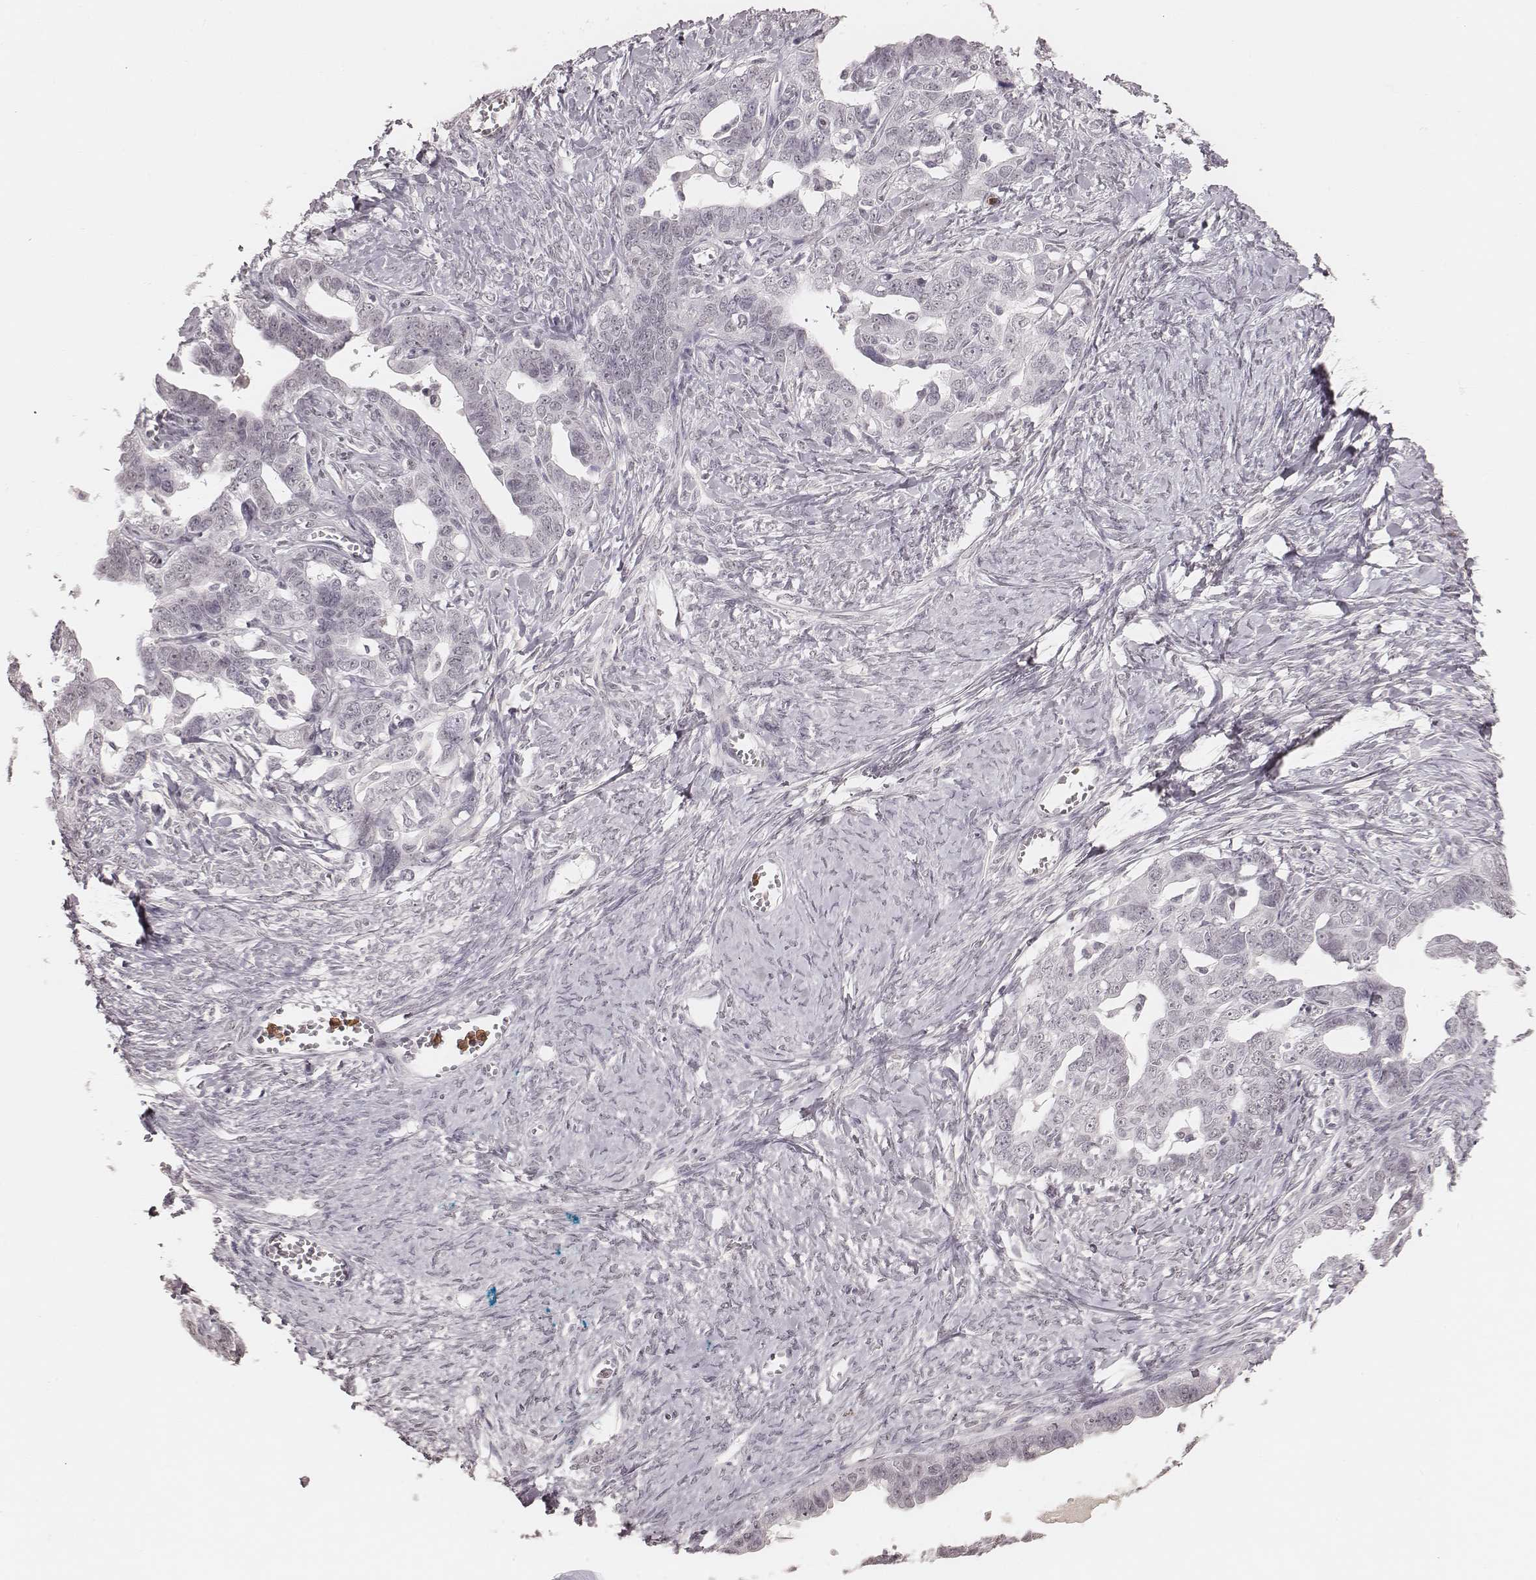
{"staining": {"intensity": "negative", "quantity": "none", "location": "none"}, "tissue": "ovarian cancer", "cell_type": "Tumor cells", "image_type": "cancer", "snomed": [{"axis": "morphology", "description": "Cystadenocarcinoma, serous, NOS"}, {"axis": "topography", "description": "Ovary"}], "caption": "An IHC micrograph of ovarian cancer (serous cystadenocarcinoma) is shown. There is no staining in tumor cells of ovarian cancer (serous cystadenocarcinoma). The staining is performed using DAB (3,3'-diaminobenzidine) brown chromogen with nuclei counter-stained in using hematoxylin.", "gene": "KITLG", "patient": {"sex": "female", "age": 69}}